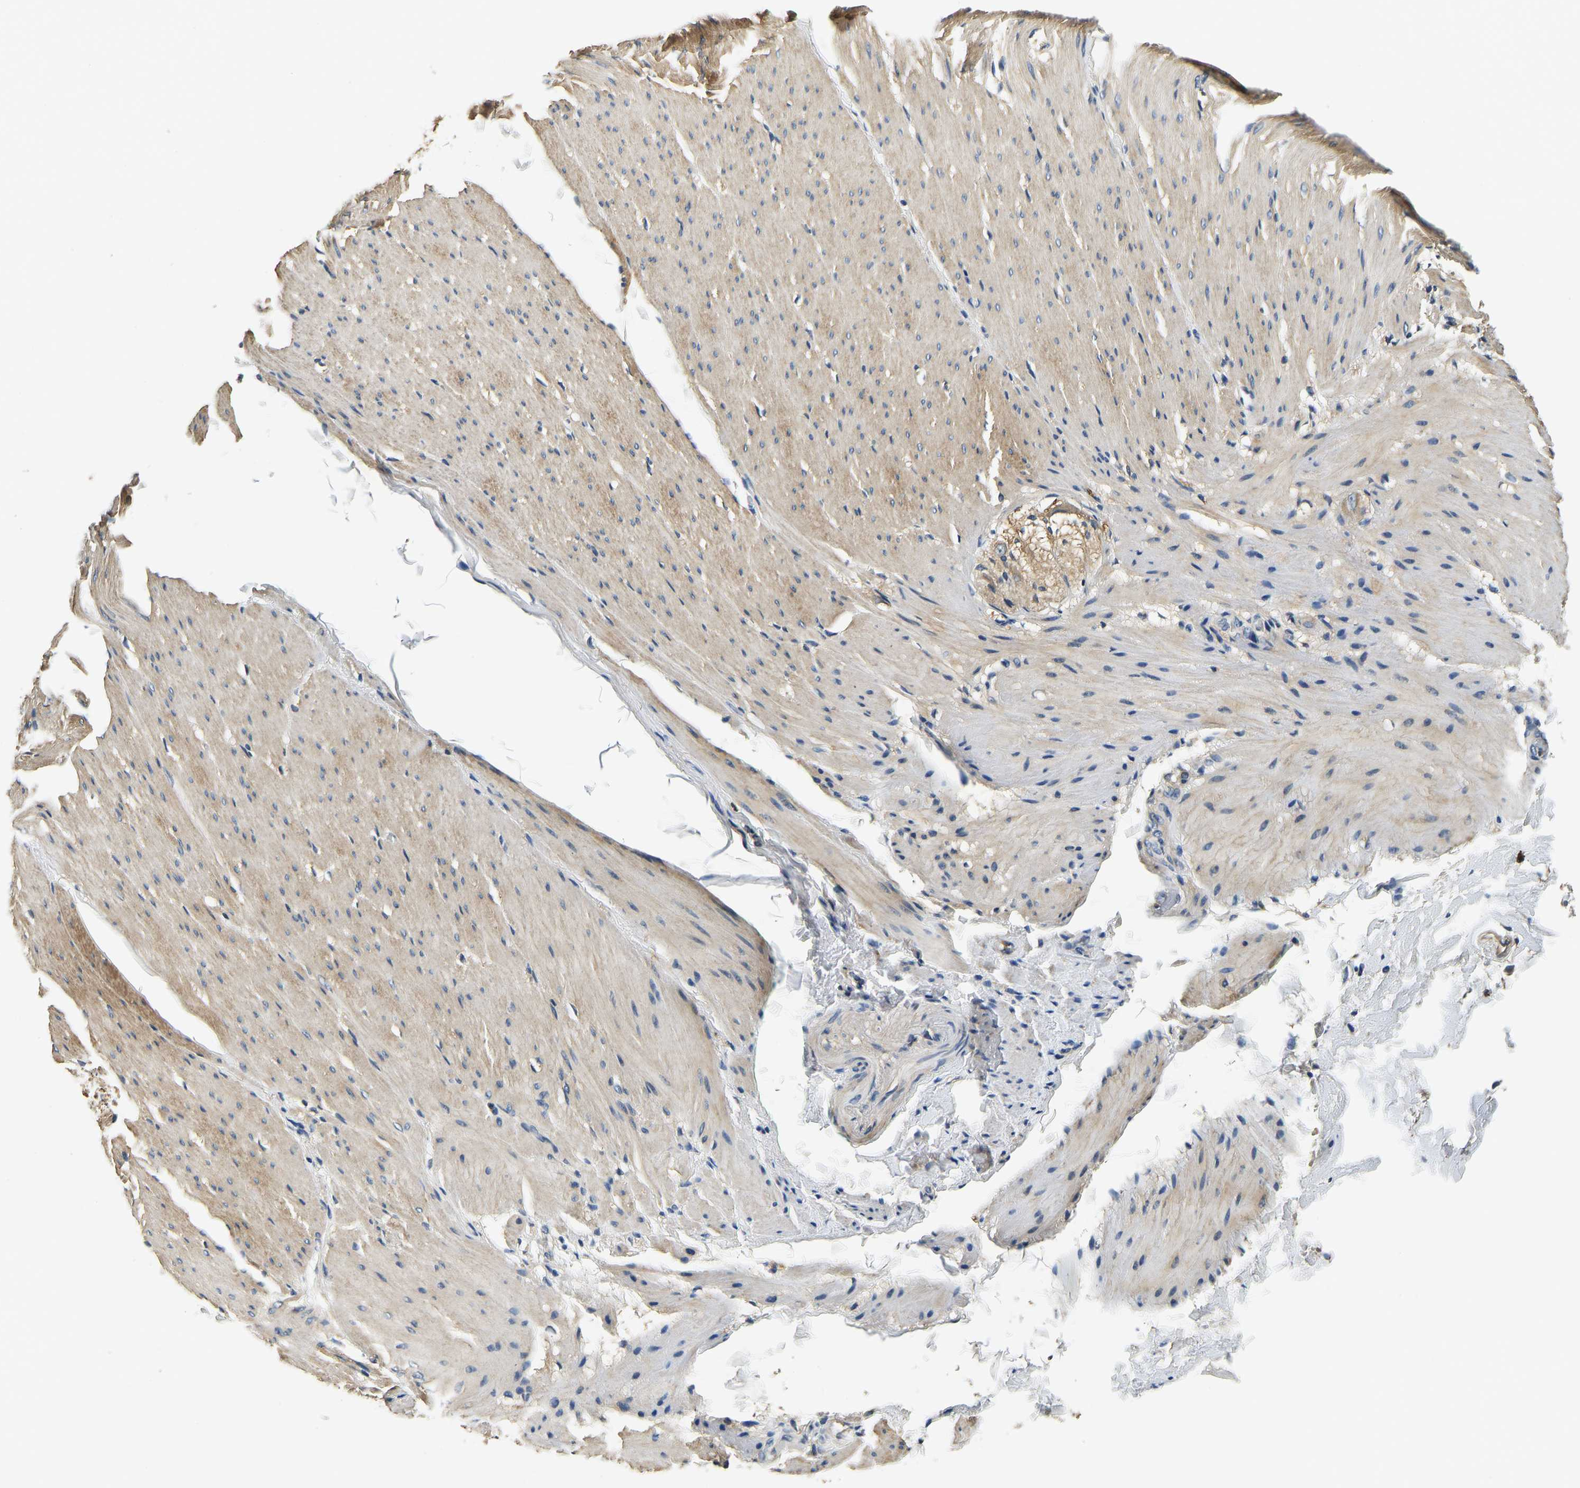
{"staining": {"intensity": "weak", "quantity": ">75%", "location": "cytoplasmic/membranous"}, "tissue": "smooth muscle", "cell_type": "Smooth muscle cells", "image_type": "normal", "snomed": [{"axis": "morphology", "description": "Normal tissue, NOS"}, {"axis": "topography", "description": "Smooth muscle"}, {"axis": "topography", "description": "Colon"}], "caption": "An image of smooth muscle stained for a protein displays weak cytoplasmic/membranous brown staining in smooth muscle cells.", "gene": "RESF1", "patient": {"sex": "male", "age": 67}}